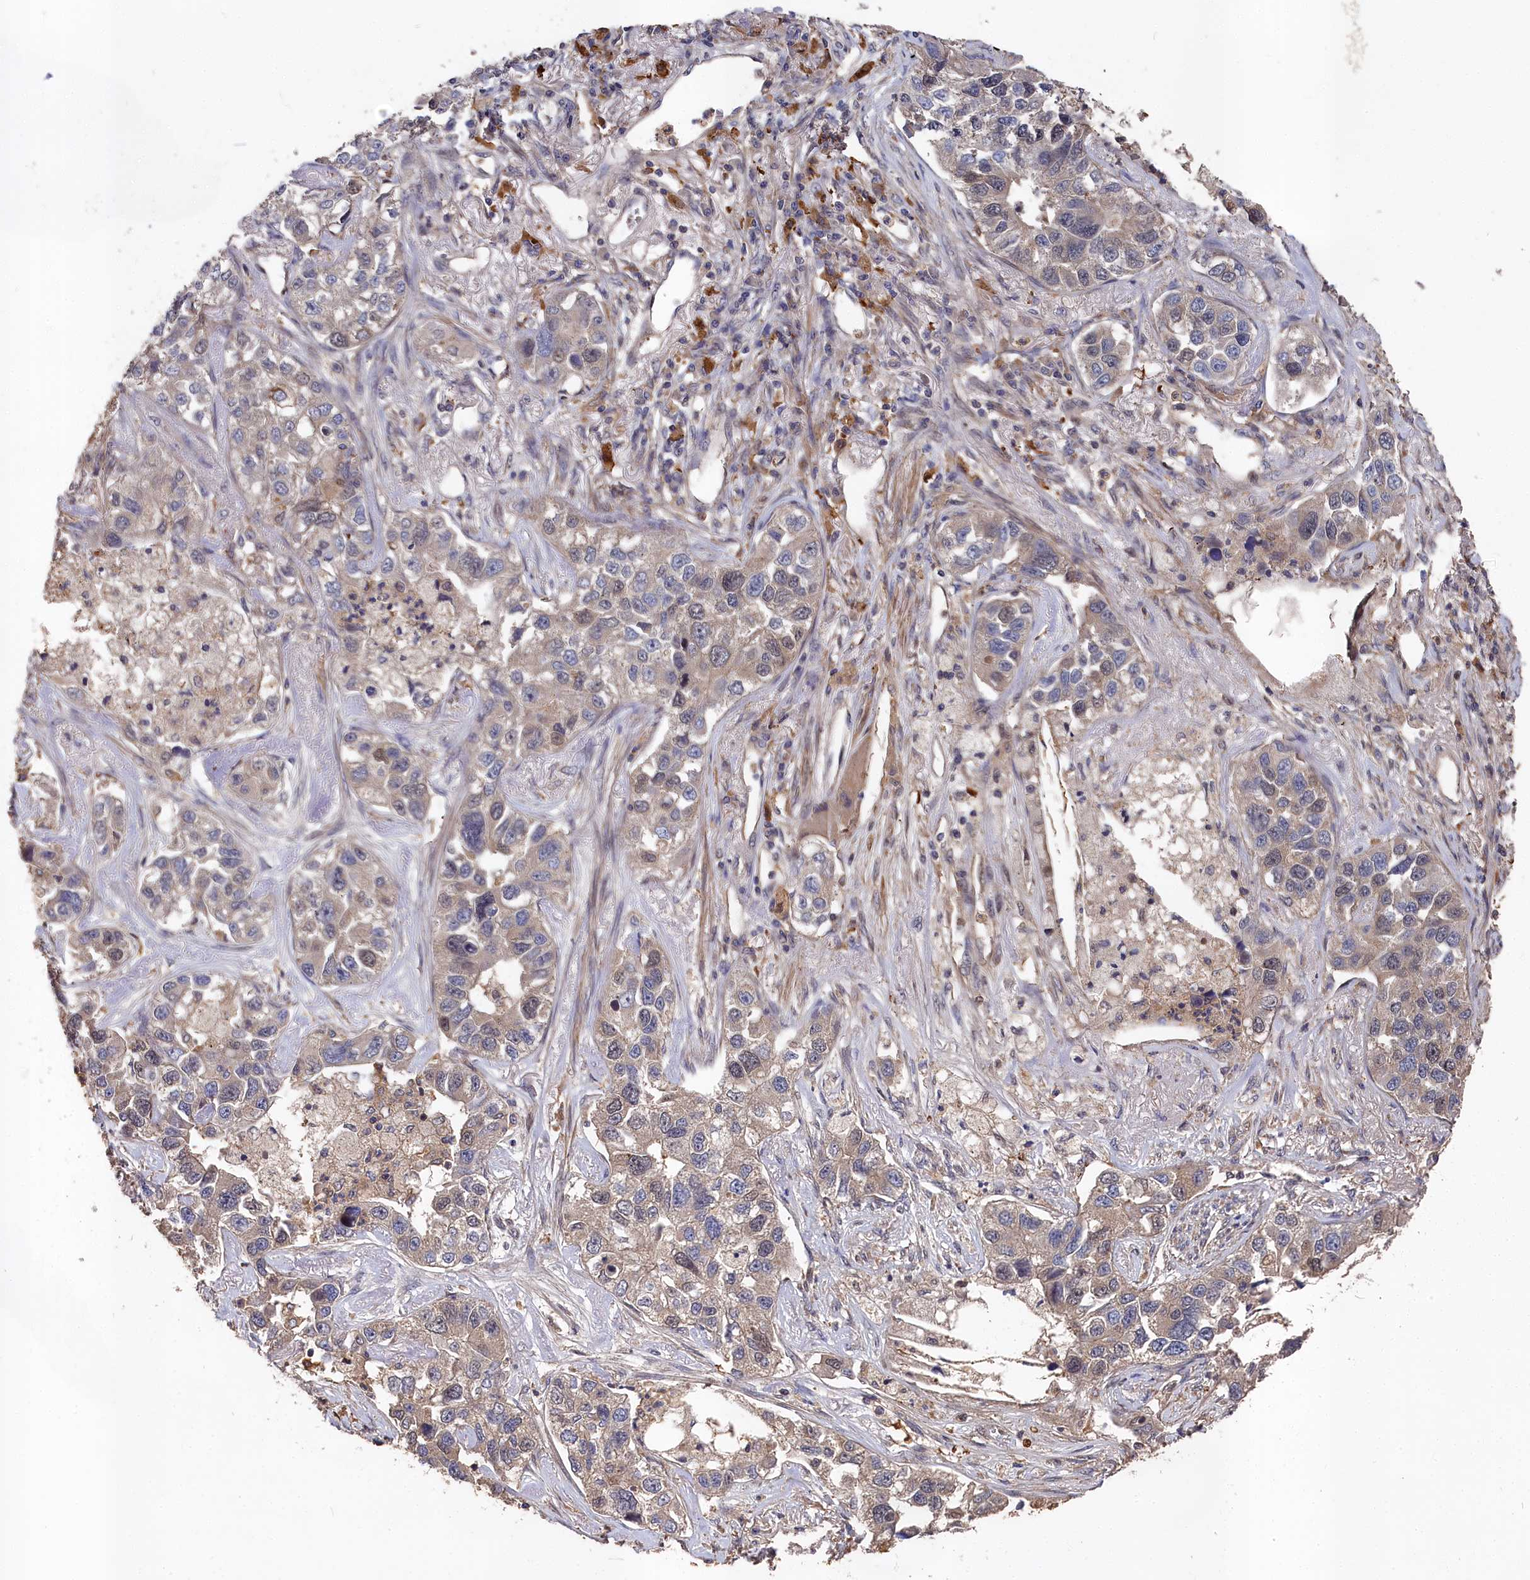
{"staining": {"intensity": "weak", "quantity": "<25%", "location": "cytoplasmic/membranous"}, "tissue": "lung cancer", "cell_type": "Tumor cells", "image_type": "cancer", "snomed": [{"axis": "morphology", "description": "Adenocarcinoma, NOS"}, {"axis": "topography", "description": "Lung"}], "caption": "IHC photomicrograph of neoplastic tissue: lung adenocarcinoma stained with DAB shows no significant protein positivity in tumor cells. (Stains: DAB (3,3'-diaminobenzidine) immunohistochemistry with hematoxylin counter stain, Microscopy: brightfield microscopy at high magnification).", "gene": "RMI2", "patient": {"sex": "male", "age": 49}}